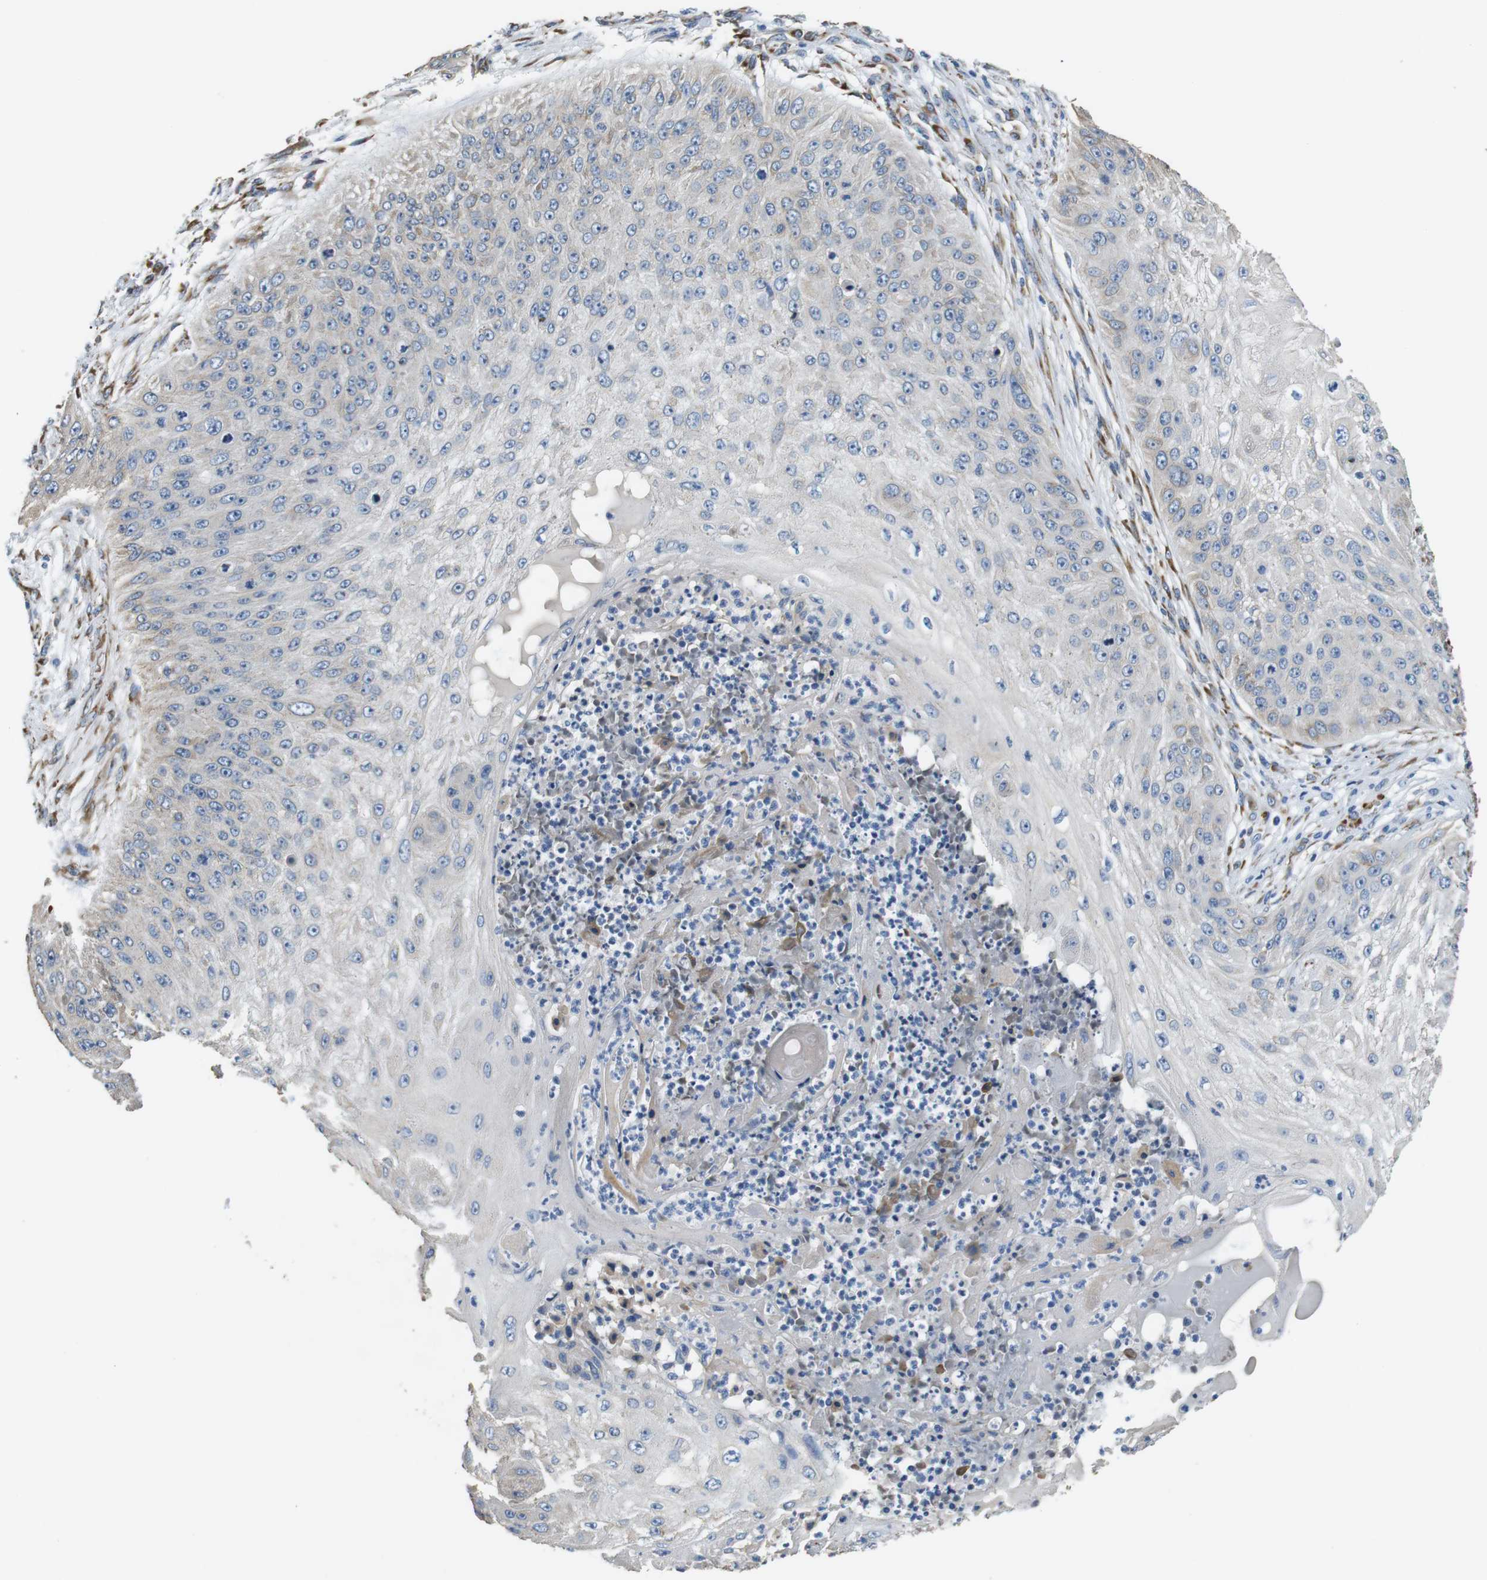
{"staining": {"intensity": "negative", "quantity": "none", "location": "none"}, "tissue": "skin cancer", "cell_type": "Tumor cells", "image_type": "cancer", "snomed": [{"axis": "morphology", "description": "Squamous cell carcinoma, NOS"}, {"axis": "topography", "description": "Skin"}], "caption": "Tumor cells are negative for protein expression in human skin cancer (squamous cell carcinoma). (IHC, brightfield microscopy, high magnification).", "gene": "UNC5CL", "patient": {"sex": "female", "age": 80}}